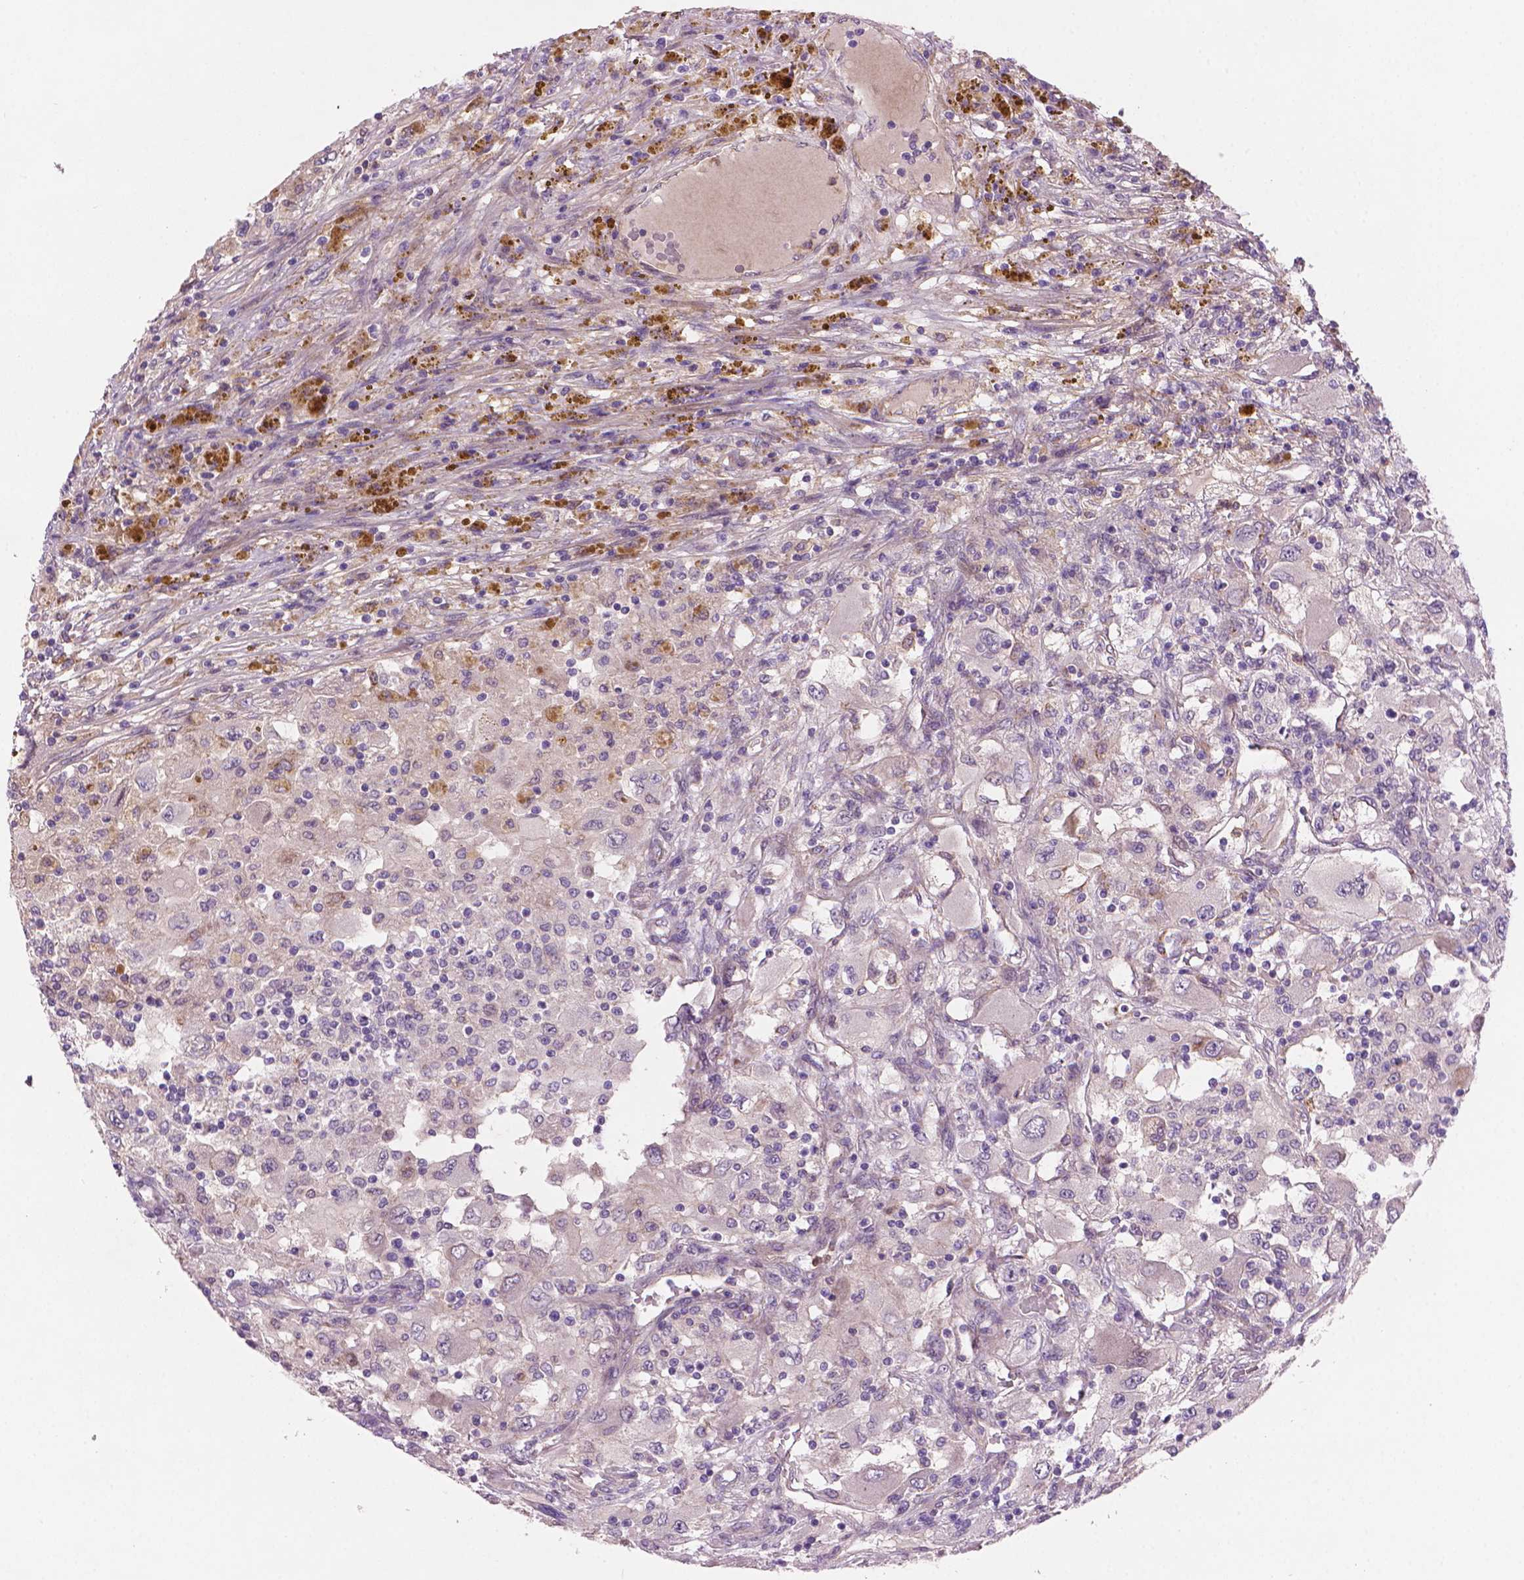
{"staining": {"intensity": "negative", "quantity": "none", "location": "none"}, "tissue": "renal cancer", "cell_type": "Tumor cells", "image_type": "cancer", "snomed": [{"axis": "morphology", "description": "Adenocarcinoma, NOS"}, {"axis": "topography", "description": "Kidney"}], "caption": "IHC histopathology image of neoplastic tissue: human renal cancer (adenocarcinoma) stained with DAB (3,3'-diaminobenzidine) reveals no significant protein positivity in tumor cells.", "gene": "AMMECR1", "patient": {"sex": "female", "age": 67}}